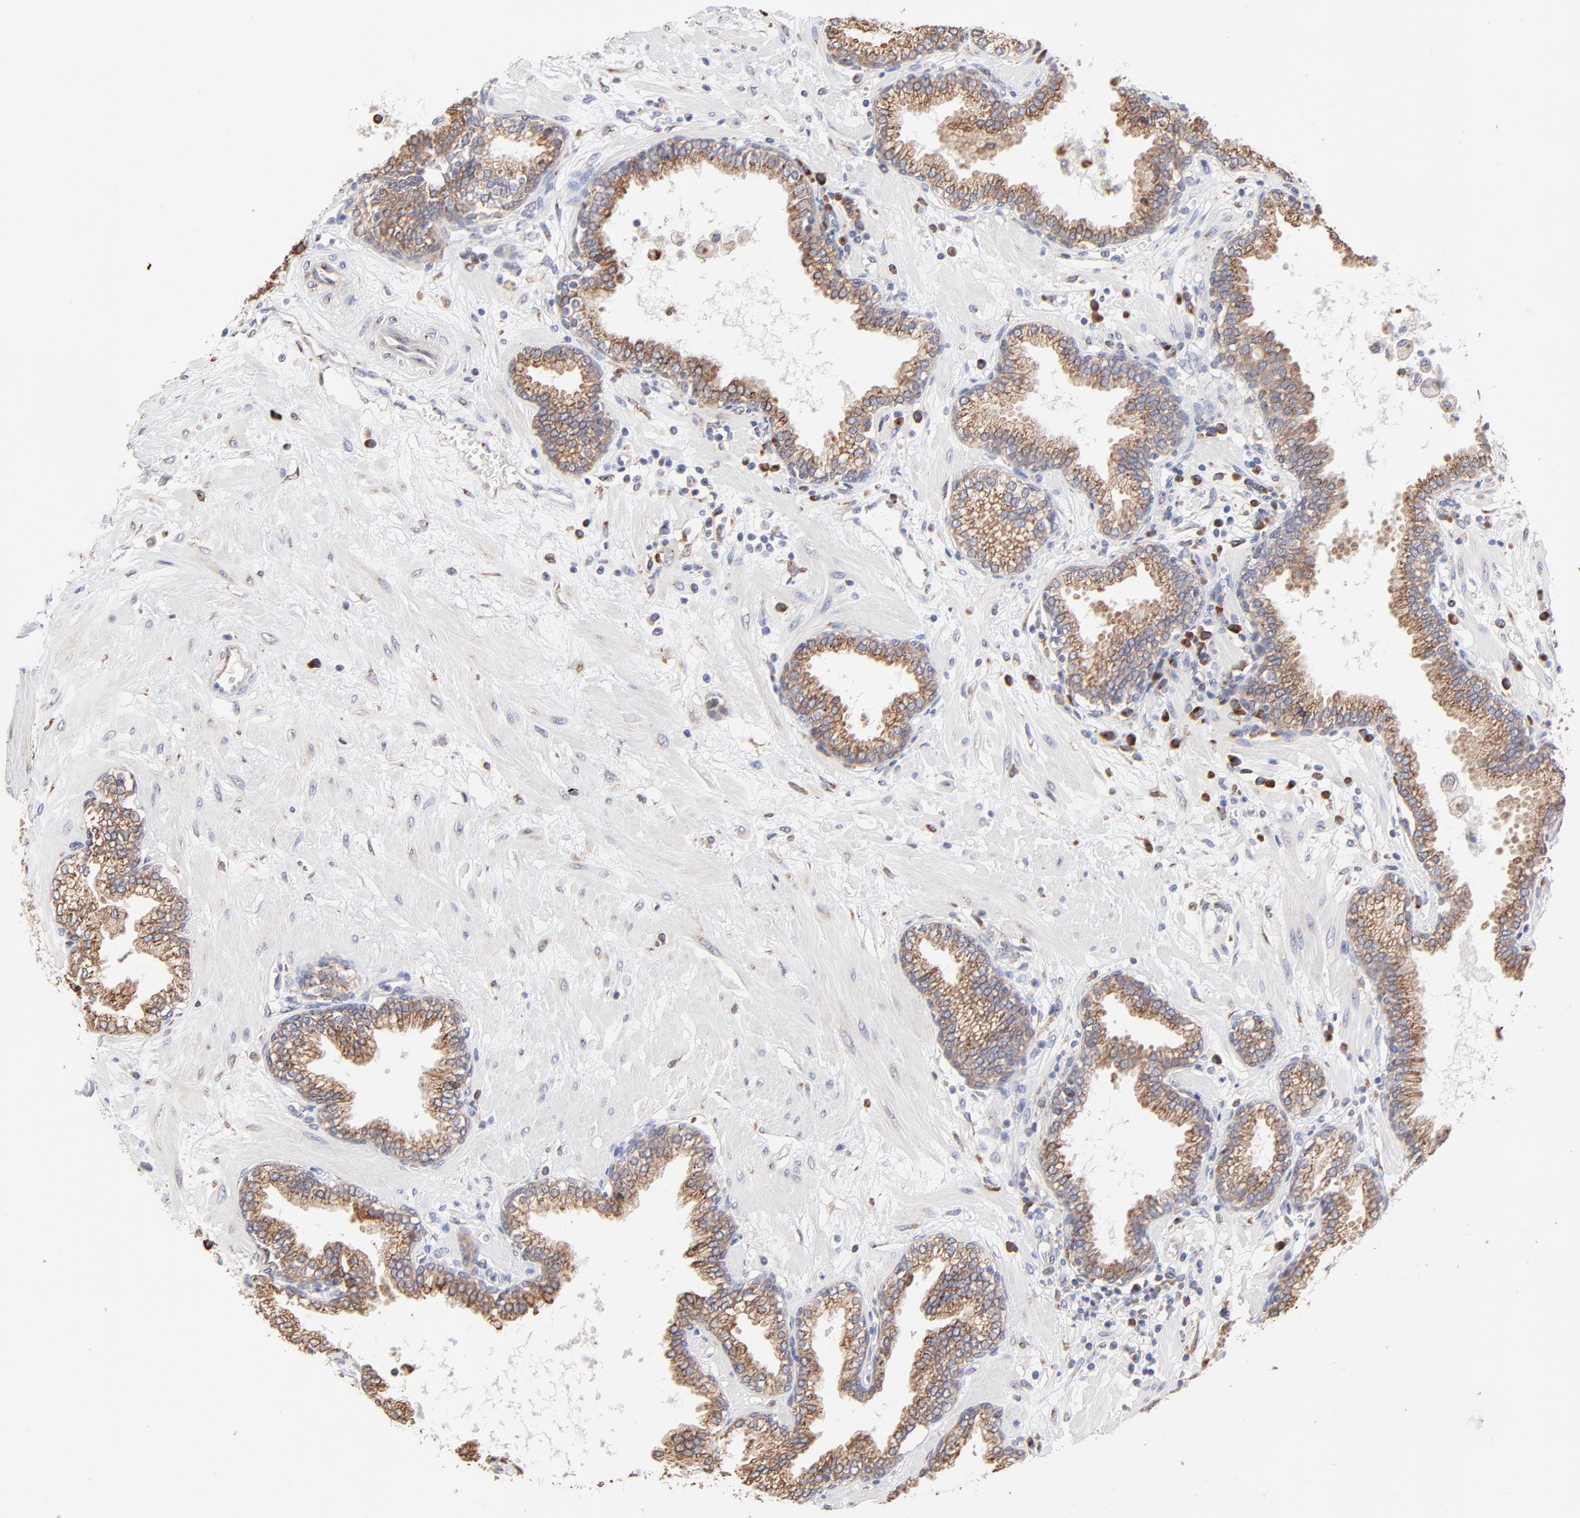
{"staining": {"intensity": "moderate", "quantity": ">75%", "location": "cytoplasmic/membranous"}, "tissue": "prostate", "cell_type": "Glandular cells", "image_type": "normal", "snomed": [{"axis": "morphology", "description": "Normal tissue, NOS"}, {"axis": "topography", "description": "Prostate"}], "caption": "This is an image of immunohistochemistry staining of unremarkable prostate, which shows moderate positivity in the cytoplasmic/membranous of glandular cells.", "gene": "LMAN1", "patient": {"sex": "male", "age": 64}}